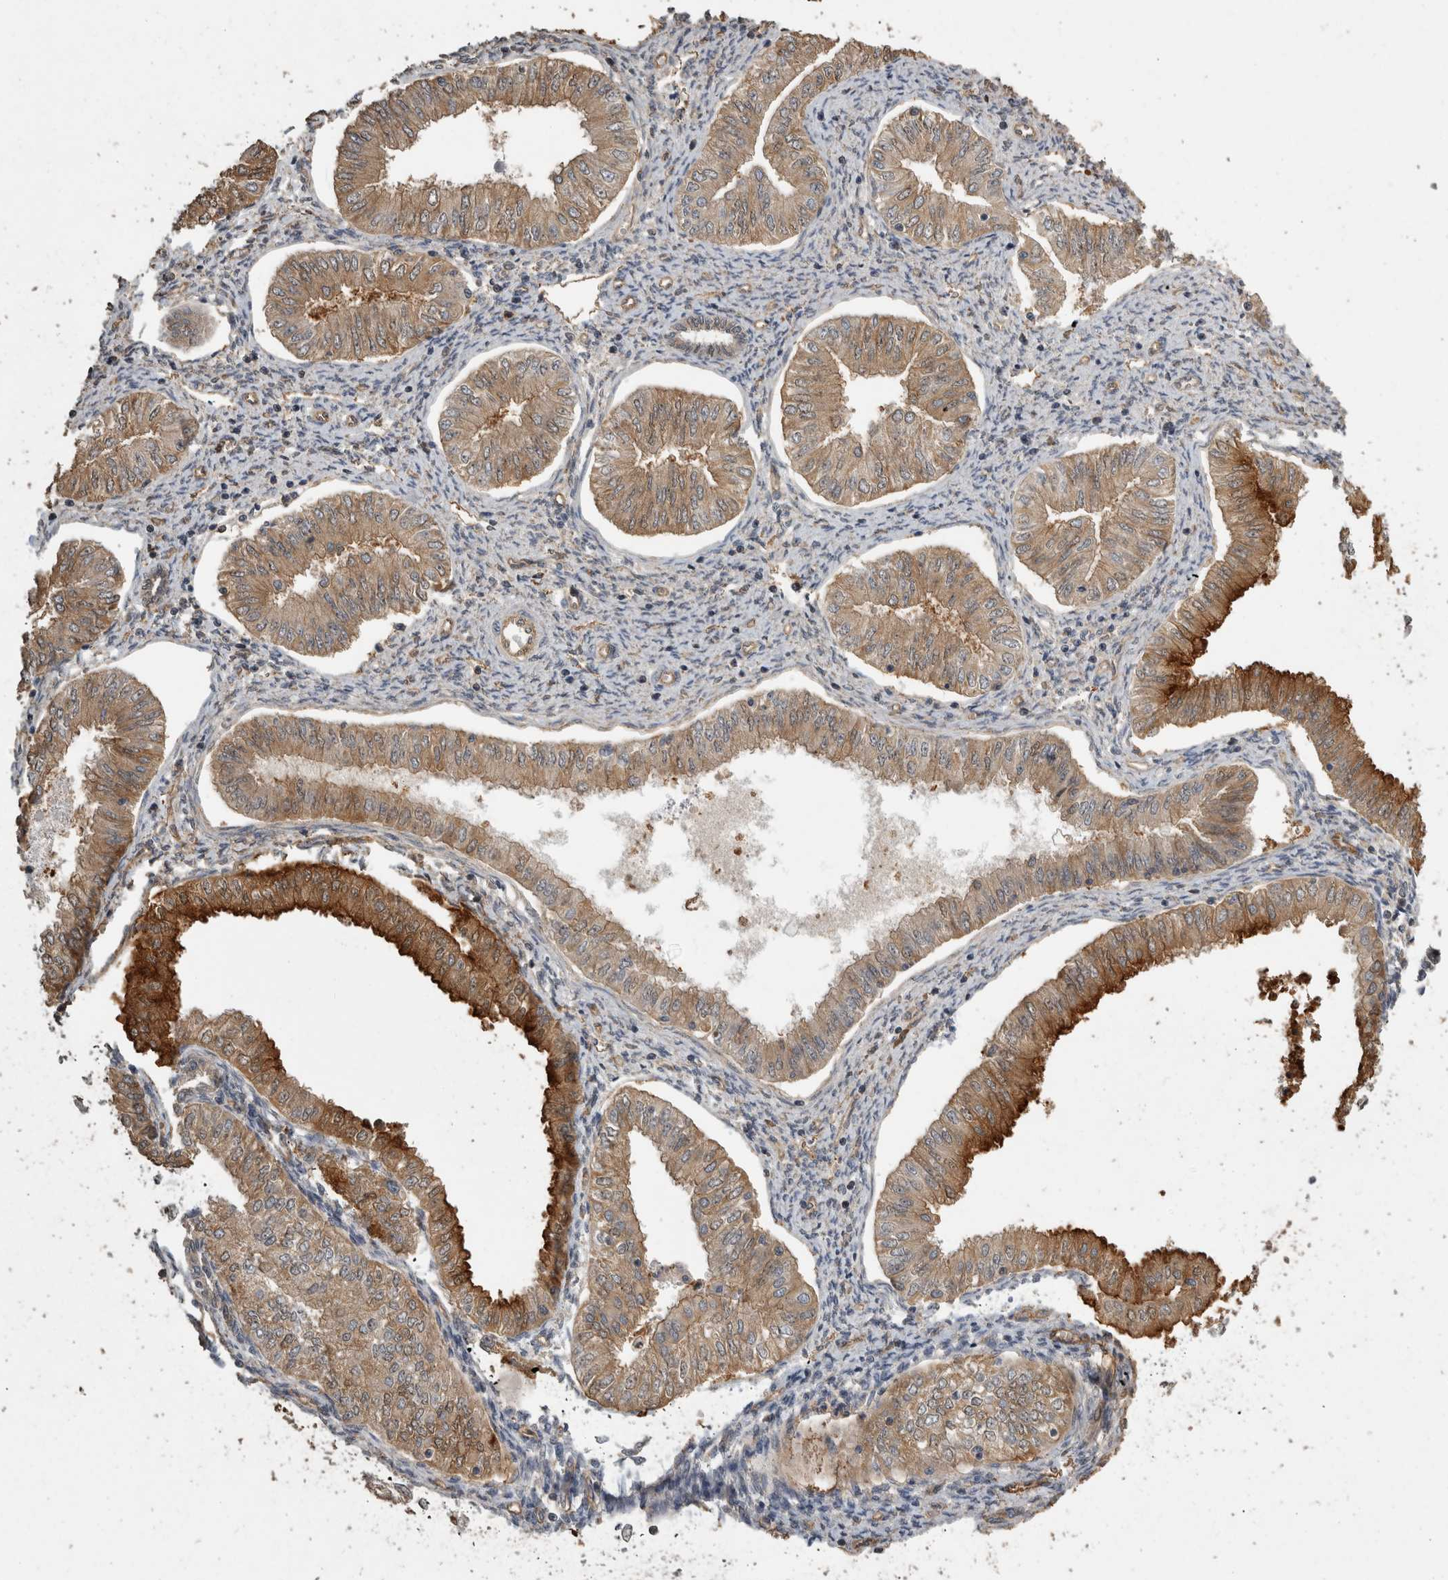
{"staining": {"intensity": "moderate", "quantity": ">75%", "location": "cytoplasmic/membranous"}, "tissue": "endometrial cancer", "cell_type": "Tumor cells", "image_type": "cancer", "snomed": [{"axis": "morphology", "description": "Normal tissue, NOS"}, {"axis": "morphology", "description": "Adenocarcinoma, NOS"}, {"axis": "topography", "description": "Endometrium"}], "caption": "Protein staining of endometrial cancer tissue exhibits moderate cytoplasmic/membranous expression in about >75% of tumor cells. Nuclei are stained in blue.", "gene": "RHPN1", "patient": {"sex": "female", "age": 53}}